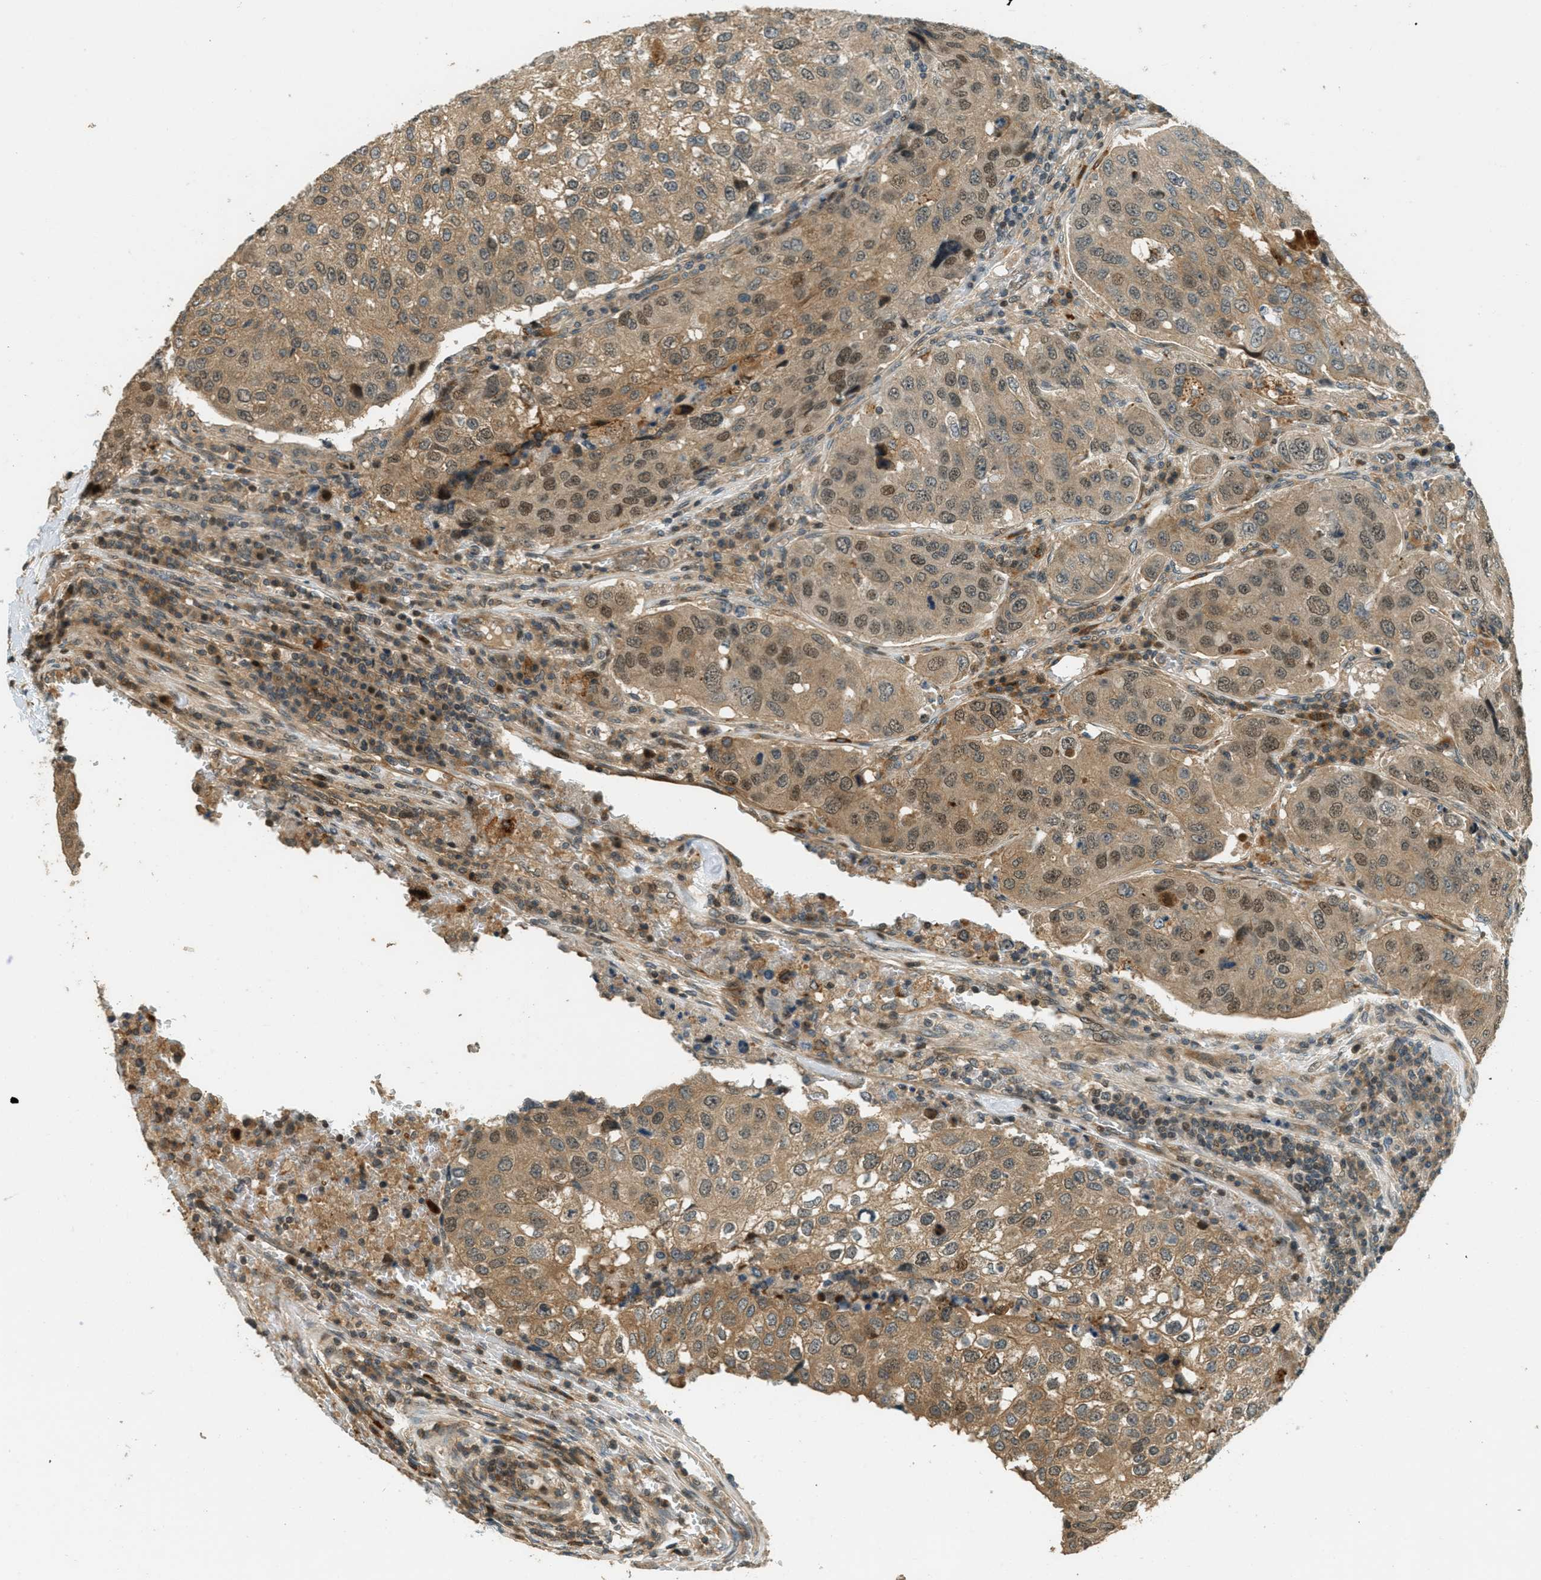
{"staining": {"intensity": "moderate", "quantity": ">75%", "location": "cytoplasmic/membranous,nuclear"}, "tissue": "urothelial cancer", "cell_type": "Tumor cells", "image_type": "cancer", "snomed": [{"axis": "morphology", "description": "Urothelial carcinoma, High grade"}, {"axis": "topography", "description": "Lymph node"}, {"axis": "topography", "description": "Urinary bladder"}], "caption": "High-magnification brightfield microscopy of high-grade urothelial carcinoma stained with DAB (brown) and counterstained with hematoxylin (blue). tumor cells exhibit moderate cytoplasmic/membranous and nuclear positivity is appreciated in about>75% of cells. The staining is performed using DAB (3,3'-diaminobenzidine) brown chromogen to label protein expression. The nuclei are counter-stained blue using hematoxylin.", "gene": "PTPN23", "patient": {"sex": "male", "age": 51}}